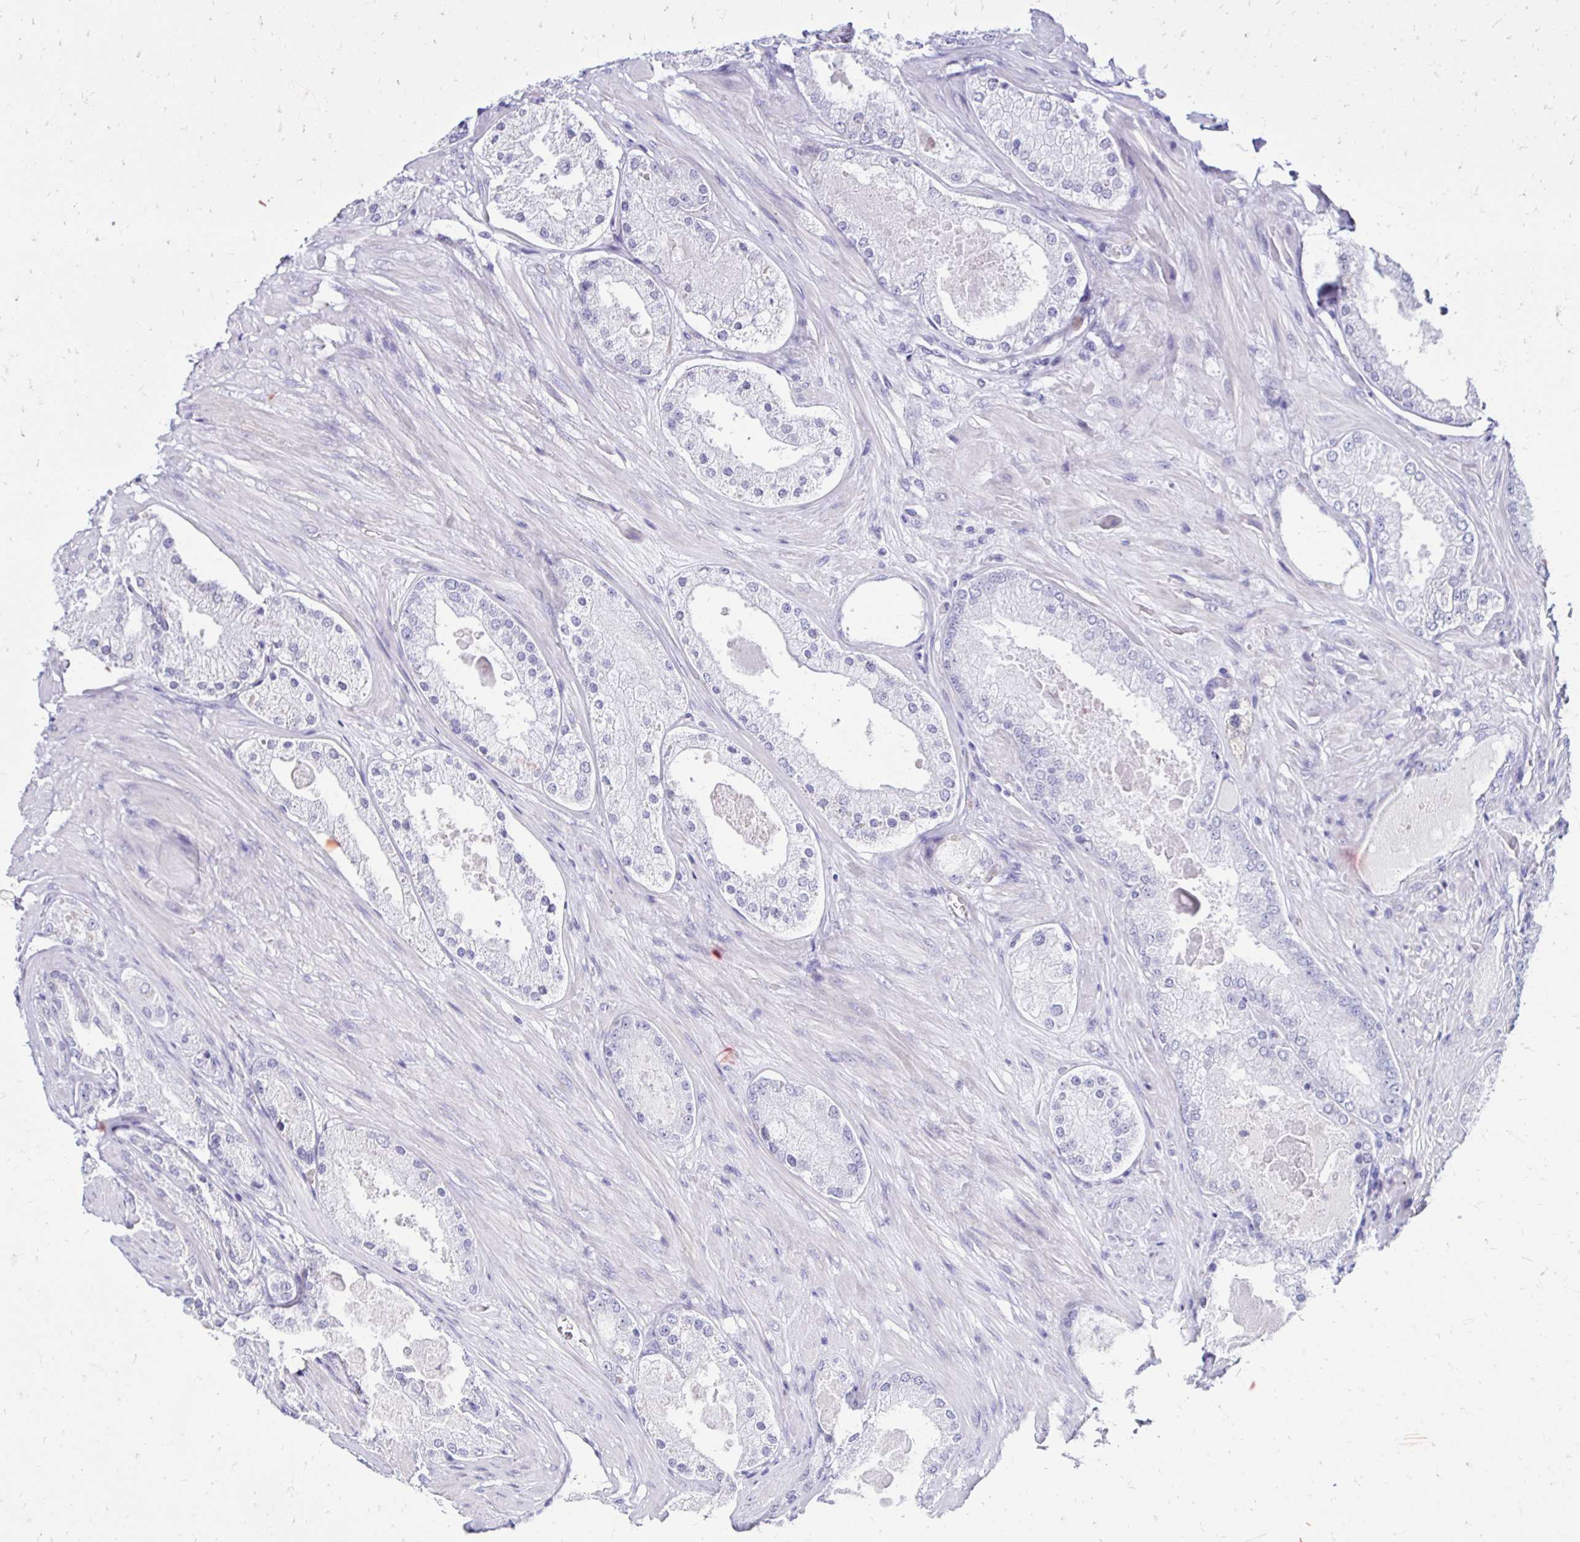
{"staining": {"intensity": "negative", "quantity": "none", "location": "none"}, "tissue": "prostate cancer", "cell_type": "Tumor cells", "image_type": "cancer", "snomed": [{"axis": "morphology", "description": "Adenocarcinoma, Low grade"}, {"axis": "topography", "description": "Prostate"}], "caption": "DAB (3,3'-diaminobenzidine) immunohistochemical staining of human prostate cancer shows no significant staining in tumor cells.", "gene": "CST5", "patient": {"sex": "male", "age": 68}}